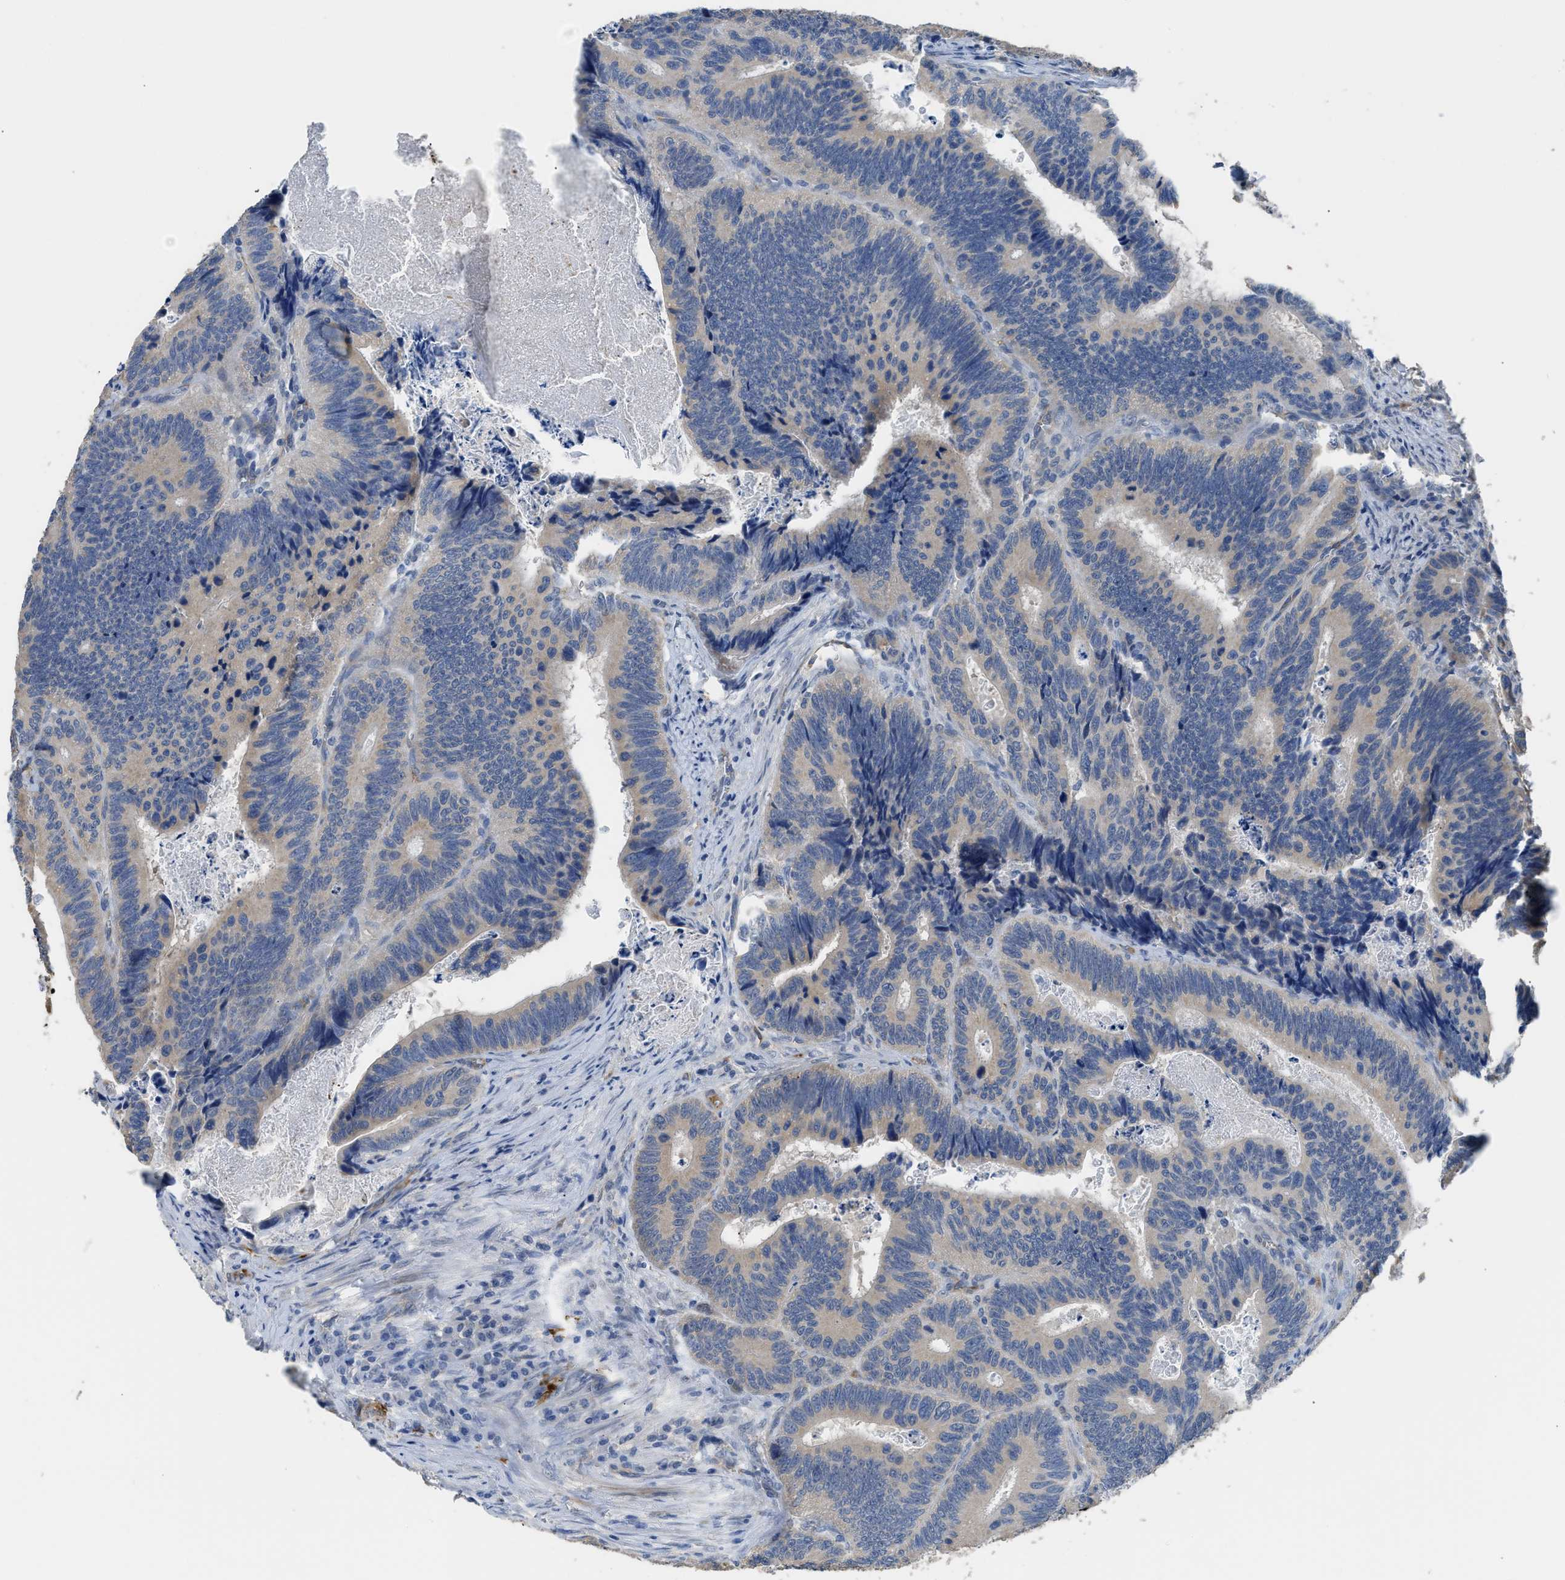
{"staining": {"intensity": "negative", "quantity": "none", "location": "none"}, "tissue": "colorectal cancer", "cell_type": "Tumor cells", "image_type": "cancer", "snomed": [{"axis": "morphology", "description": "Inflammation, NOS"}, {"axis": "morphology", "description": "Adenocarcinoma, NOS"}, {"axis": "topography", "description": "Colon"}], "caption": "Immunohistochemical staining of colorectal adenocarcinoma demonstrates no significant staining in tumor cells. (DAB (3,3'-diaminobenzidine) IHC, high magnification).", "gene": "ZSWIM5", "patient": {"sex": "male", "age": 72}}